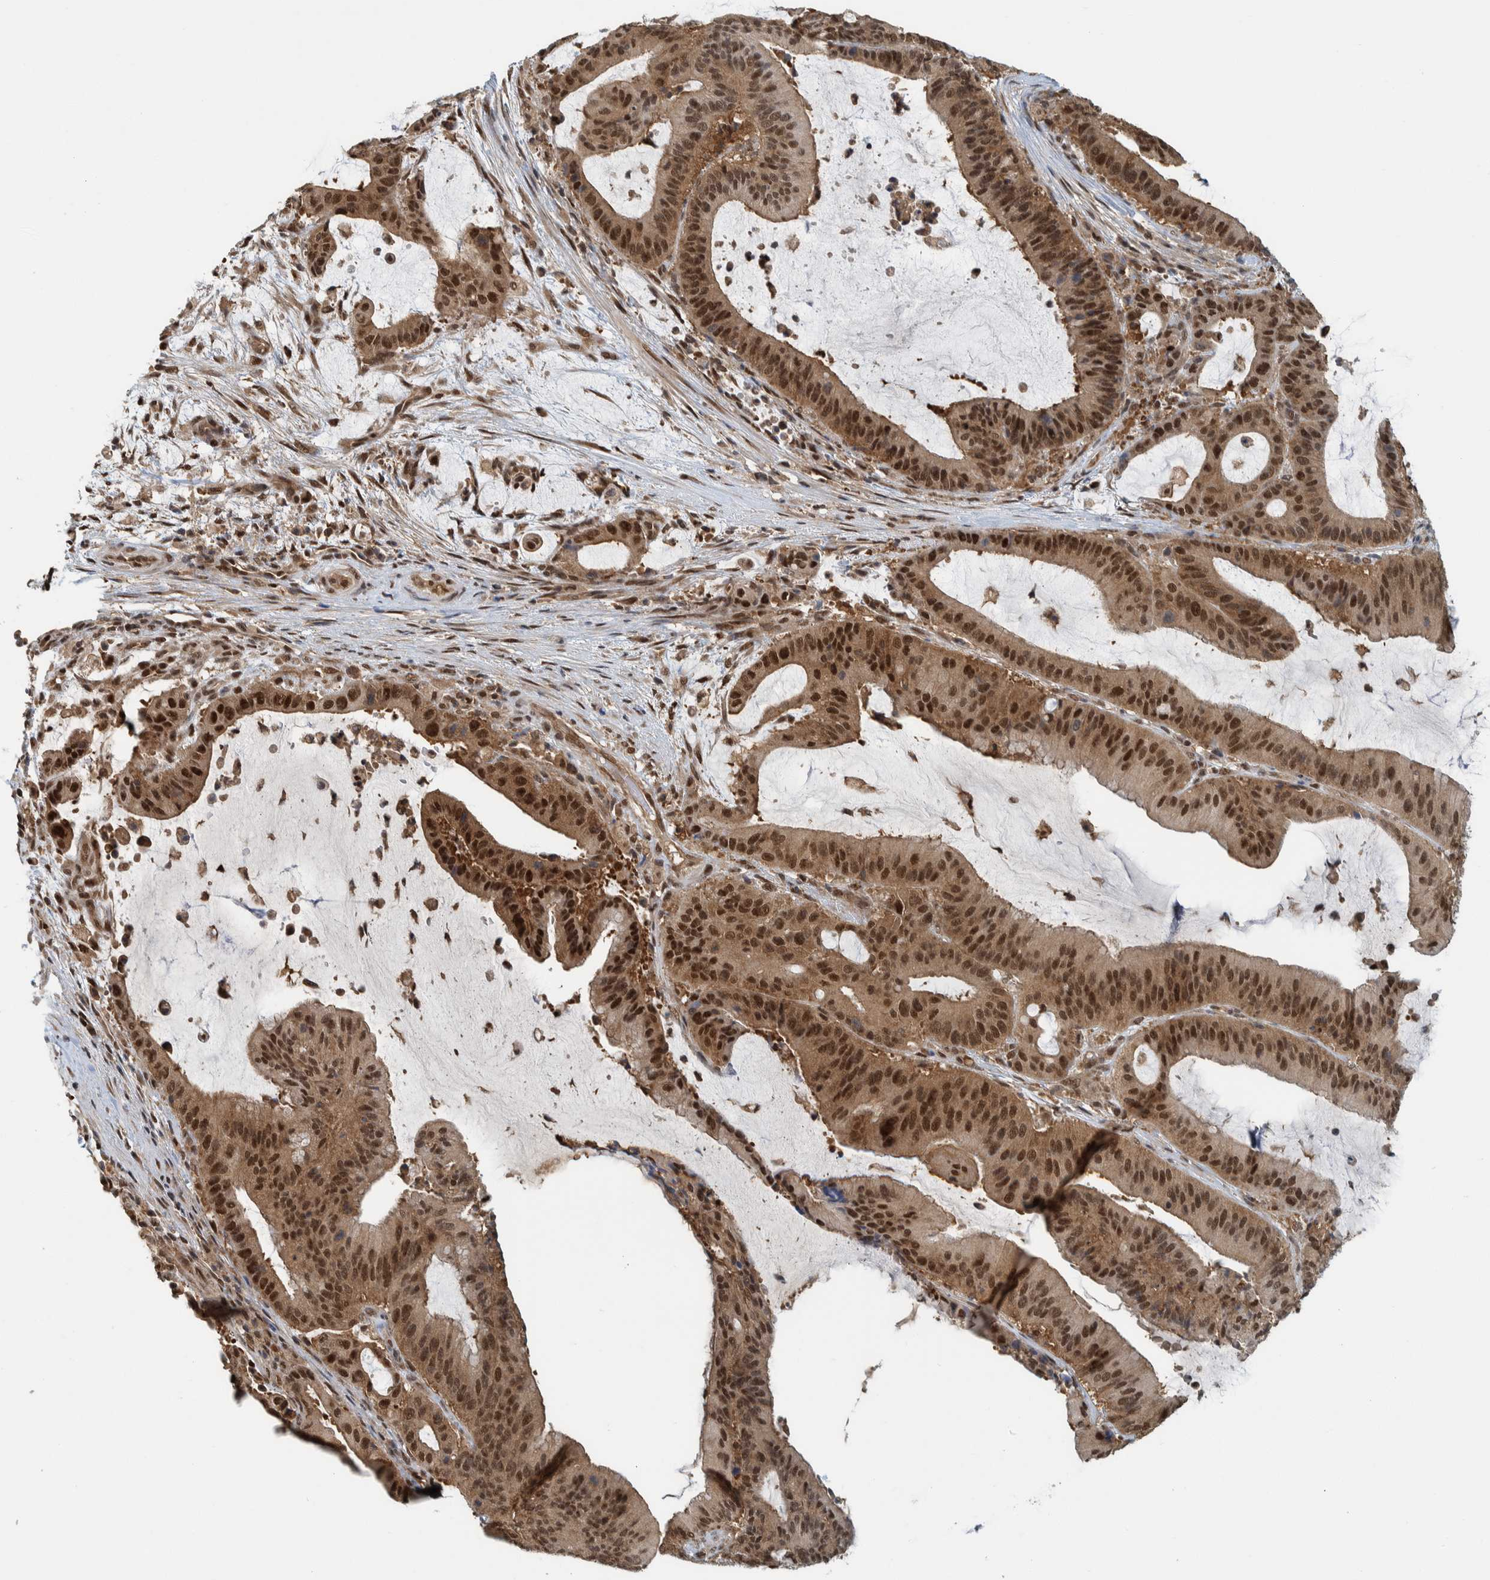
{"staining": {"intensity": "strong", "quantity": ">75%", "location": "cytoplasmic/membranous,nuclear"}, "tissue": "liver cancer", "cell_type": "Tumor cells", "image_type": "cancer", "snomed": [{"axis": "morphology", "description": "Normal tissue, NOS"}, {"axis": "morphology", "description": "Cholangiocarcinoma"}, {"axis": "topography", "description": "Liver"}, {"axis": "topography", "description": "Peripheral nerve tissue"}], "caption": "Cholangiocarcinoma (liver) tissue demonstrates strong cytoplasmic/membranous and nuclear staining in about >75% of tumor cells", "gene": "COPS3", "patient": {"sex": "female", "age": 73}}